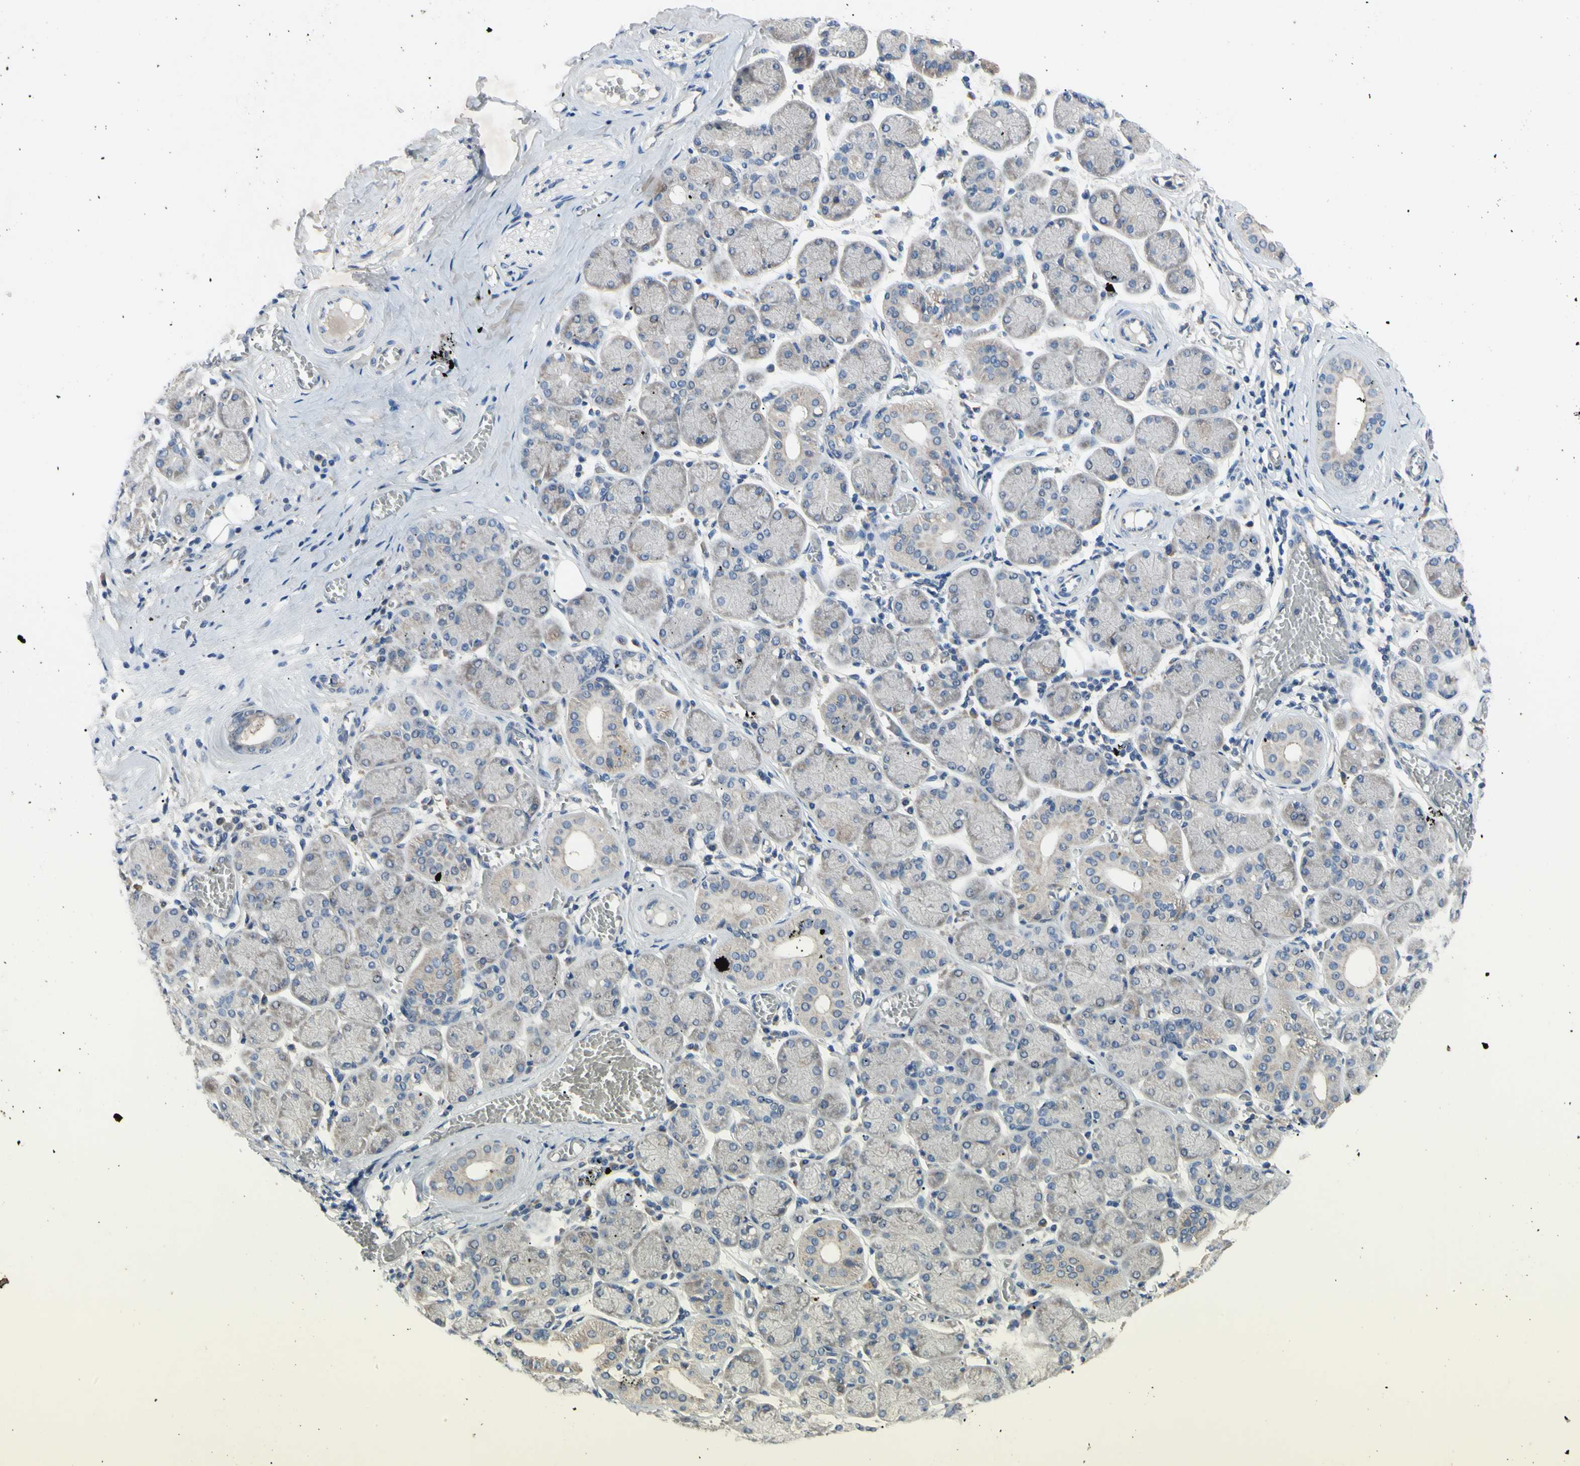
{"staining": {"intensity": "moderate", "quantity": "<25%", "location": "cytoplasmic/membranous,nuclear"}, "tissue": "salivary gland", "cell_type": "Glandular cells", "image_type": "normal", "snomed": [{"axis": "morphology", "description": "Normal tissue, NOS"}, {"axis": "topography", "description": "Salivary gland"}], "caption": "Moderate cytoplasmic/membranous,nuclear expression for a protein is appreciated in about <25% of glandular cells of benign salivary gland using IHC.", "gene": "HILPDA", "patient": {"sex": "female", "age": 24}}